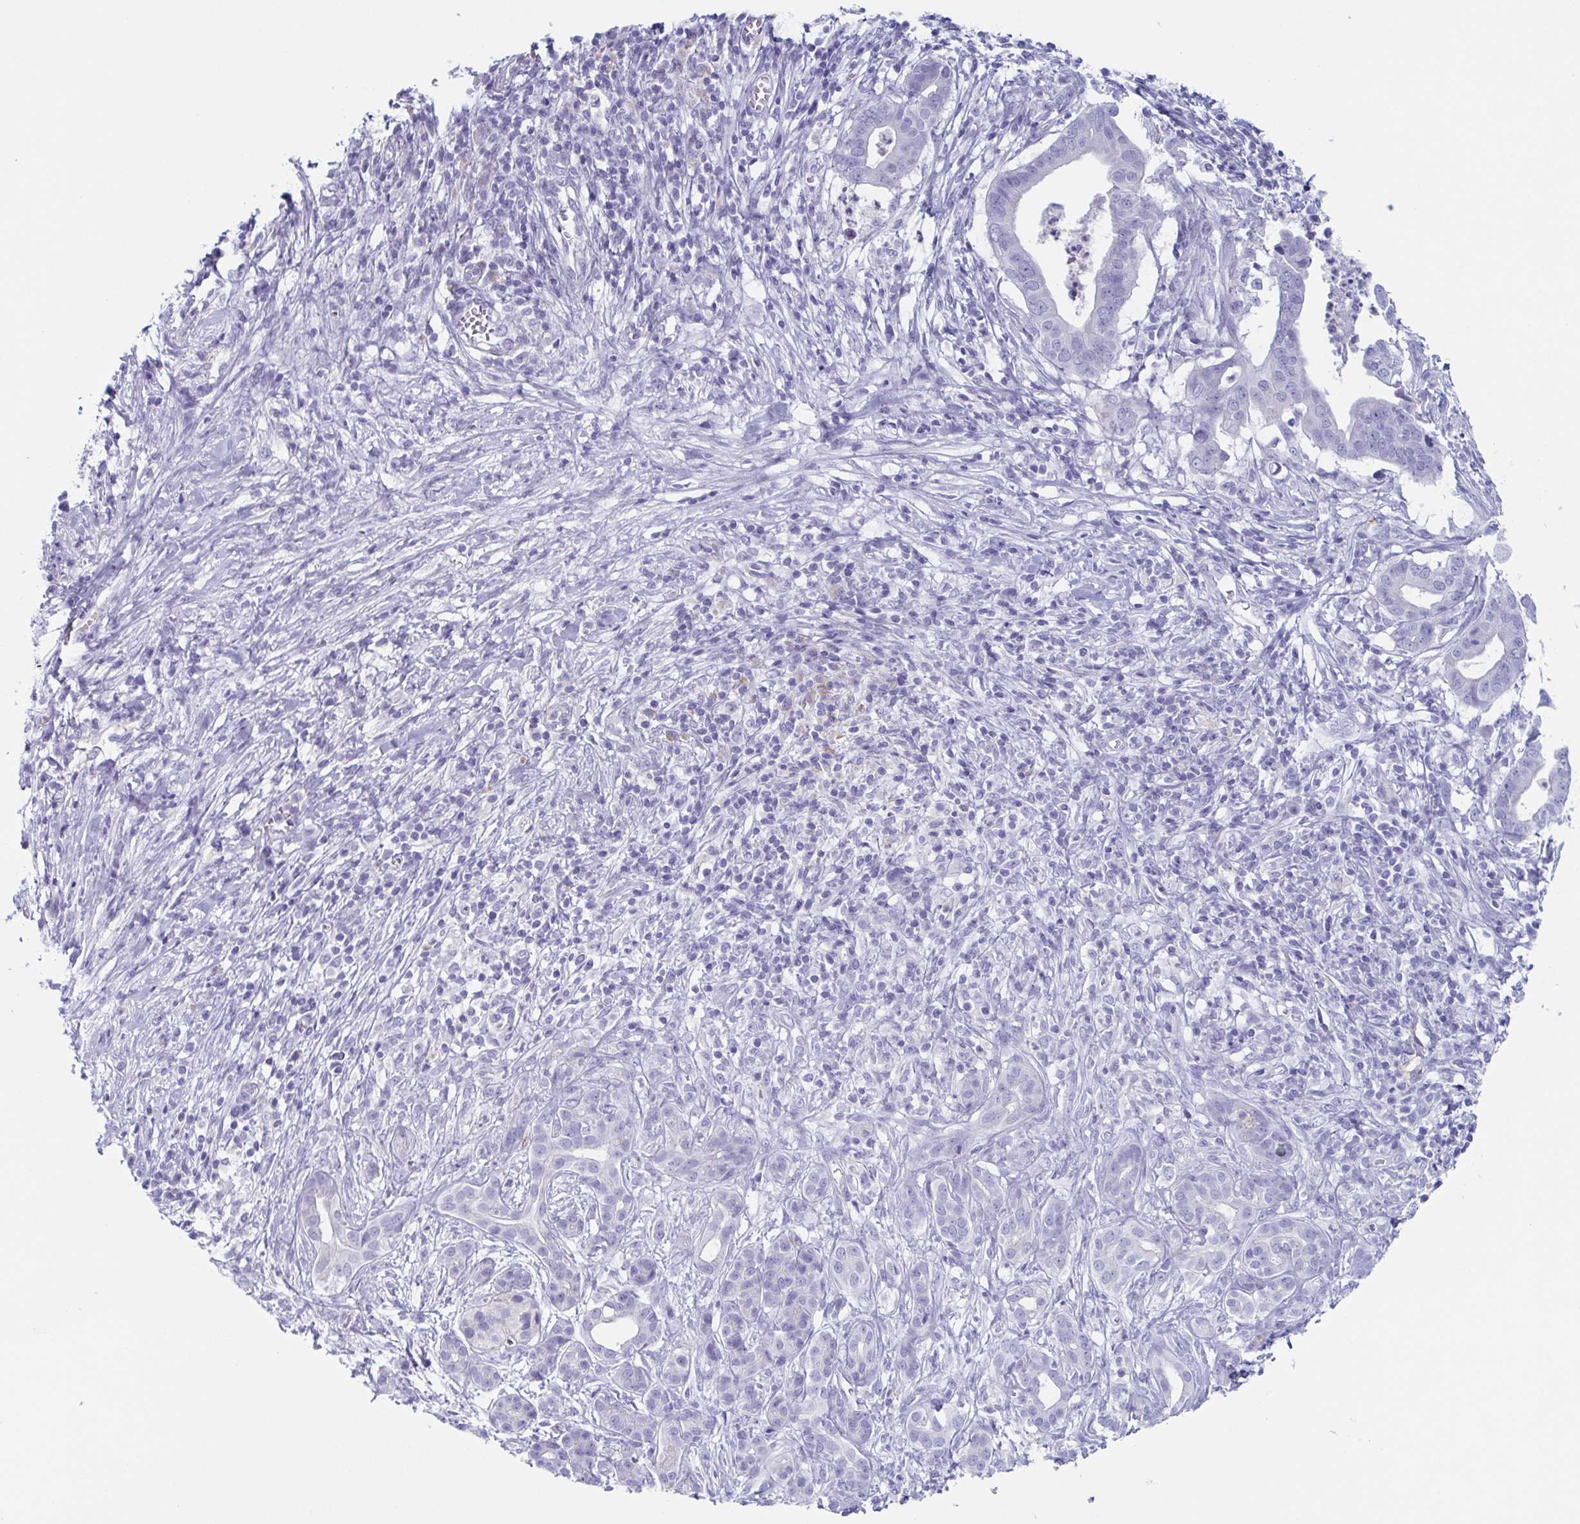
{"staining": {"intensity": "negative", "quantity": "none", "location": "none"}, "tissue": "pancreatic cancer", "cell_type": "Tumor cells", "image_type": "cancer", "snomed": [{"axis": "morphology", "description": "Adenocarcinoma, NOS"}, {"axis": "topography", "description": "Pancreas"}], "caption": "An immunohistochemistry image of pancreatic adenocarcinoma is shown. There is no staining in tumor cells of pancreatic adenocarcinoma. (DAB (3,3'-diaminobenzidine) immunohistochemistry (IHC) with hematoxylin counter stain).", "gene": "LYRM2", "patient": {"sex": "male", "age": 61}}